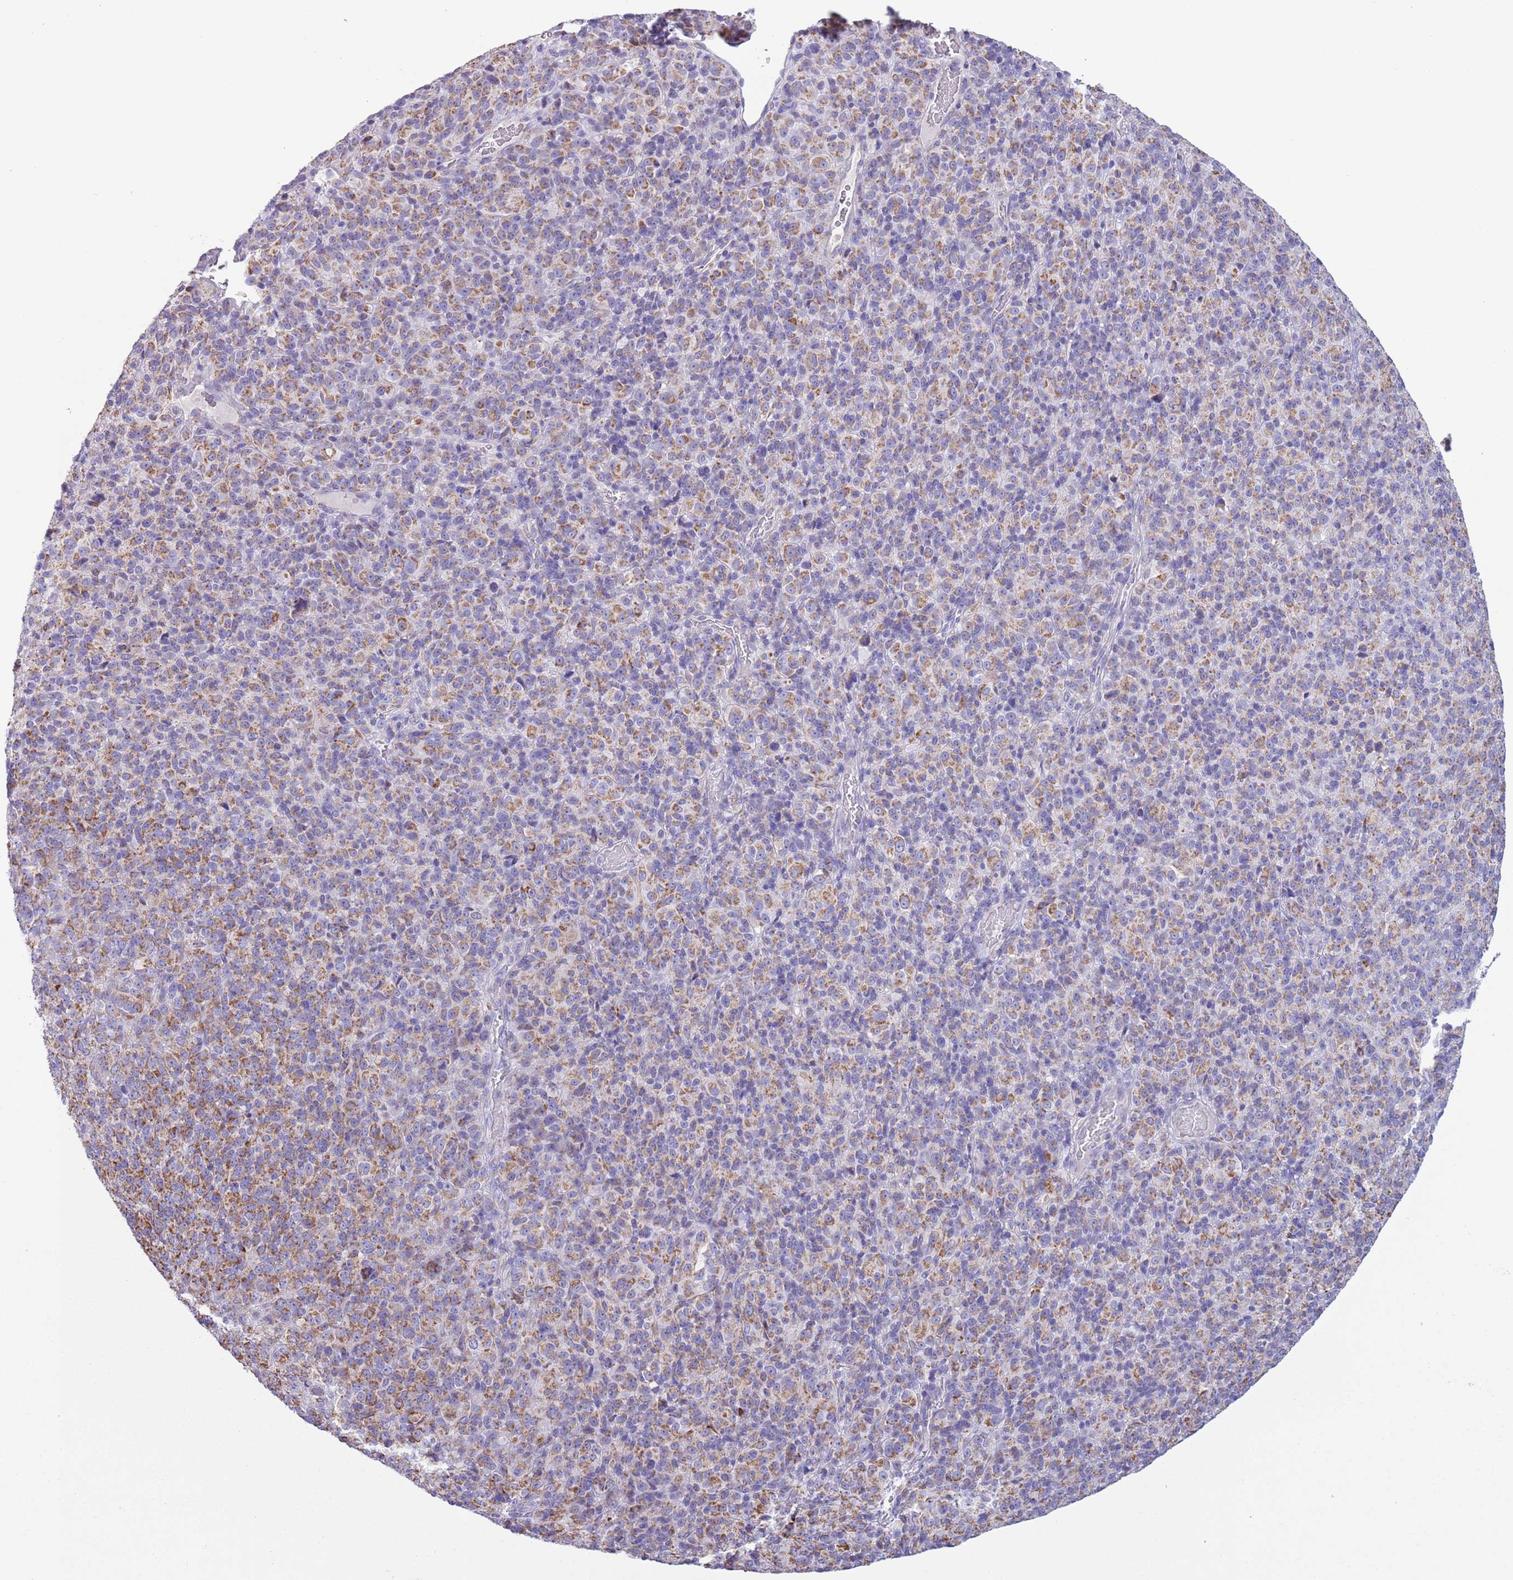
{"staining": {"intensity": "moderate", "quantity": "25%-75%", "location": "cytoplasmic/membranous"}, "tissue": "melanoma", "cell_type": "Tumor cells", "image_type": "cancer", "snomed": [{"axis": "morphology", "description": "Malignant melanoma, Metastatic site"}, {"axis": "topography", "description": "Brain"}], "caption": "Protein expression analysis of malignant melanoma (metastatic site) shows moderate cytoplasmic/membranous staining in about 25%-75% of tumor cells.", "gene": "ATP6V1B1", "patient": {"sex": "female", "age": 56}}